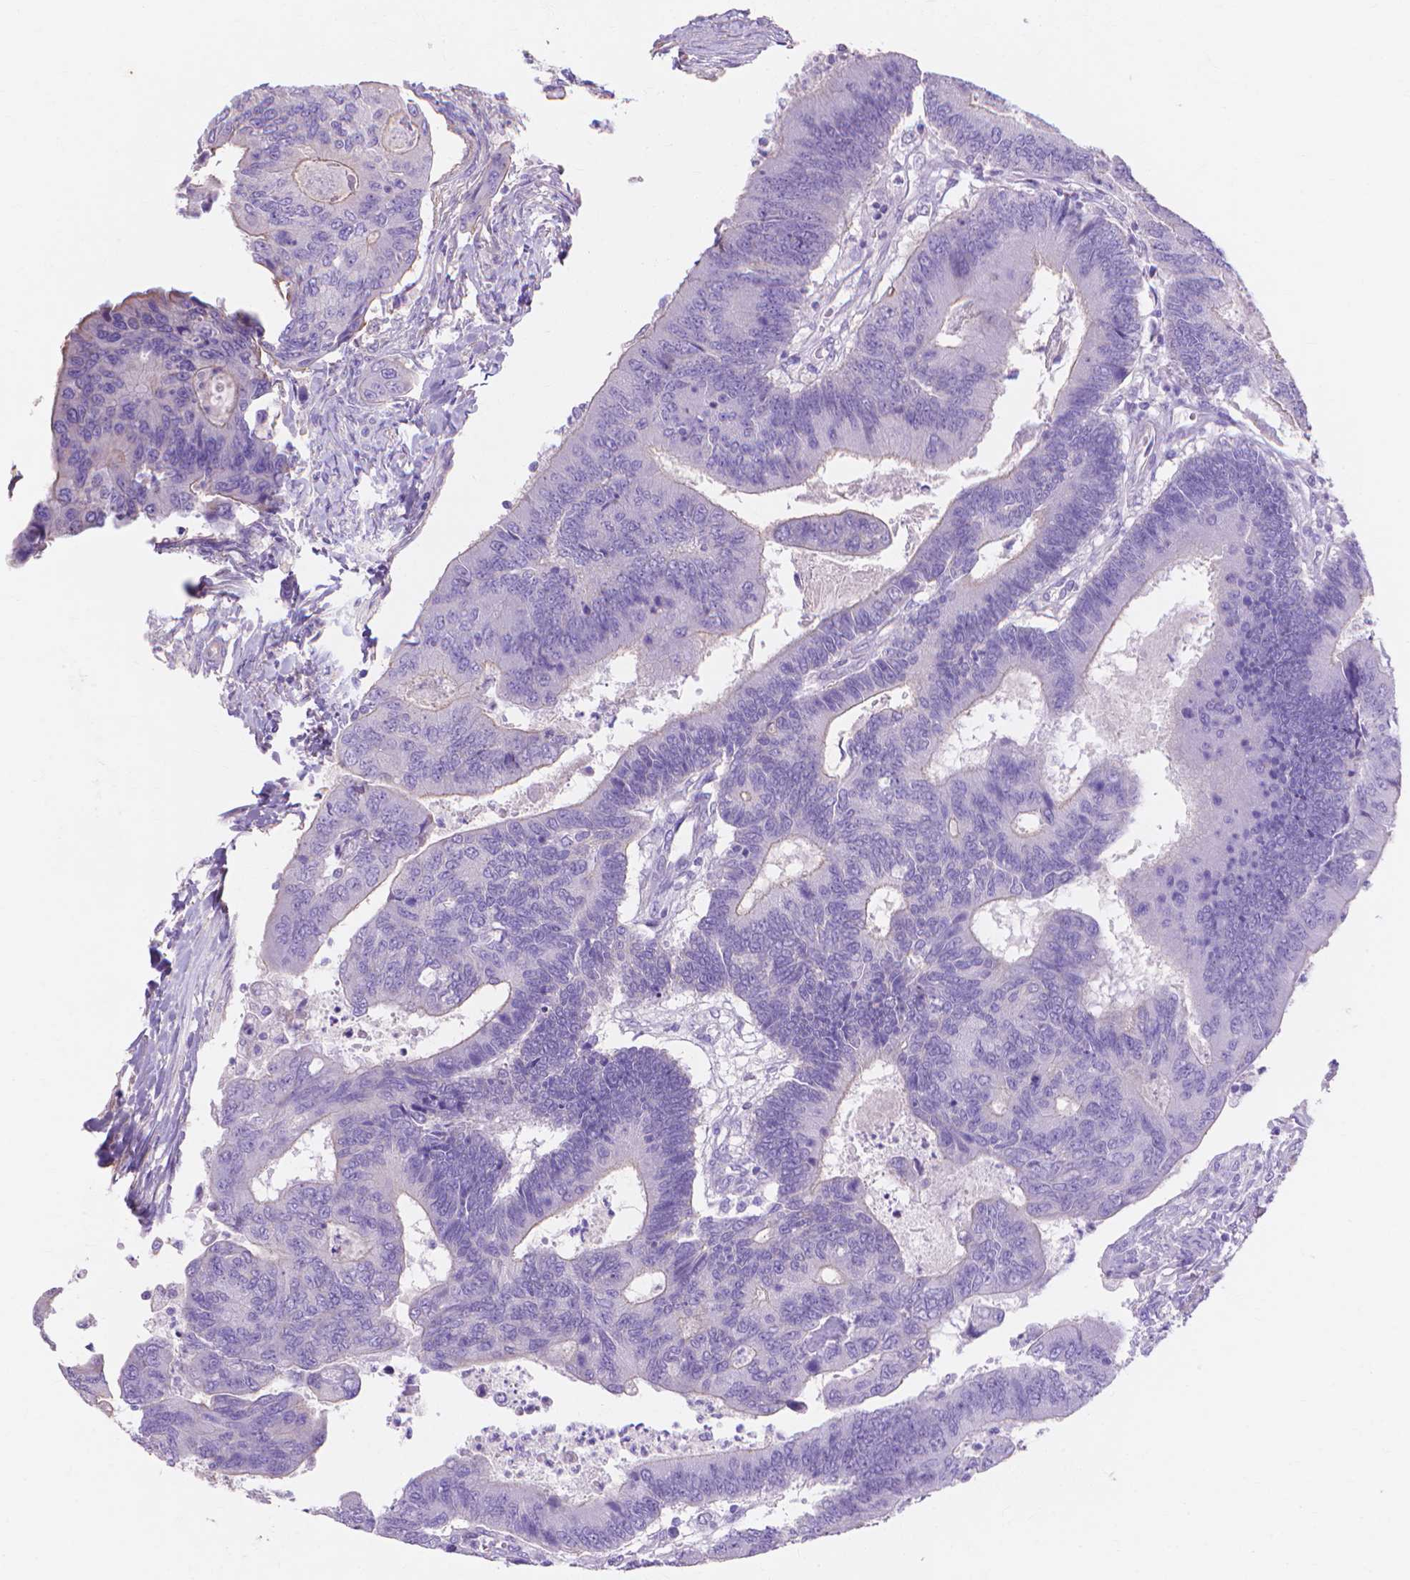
{"staining": {"intensity": "negative", "quantity": "none", "location": "none"}, "tissue": "colorectal cancer", "cell_type": "Tumor cells", "image_type": "cancer", "snomed": [{"axis": "morphology", "description": "Adenocarcinoma, NOS"}, {"axis": "topography", "description": "Colon"}], "caption": "Immunohistochemistry (IHC) of adenocarcinoma (colorectal) shows no positivity in tumor cells.", "gene": "MBLAC1", "patient": {"sex": "female", "age": 67}}